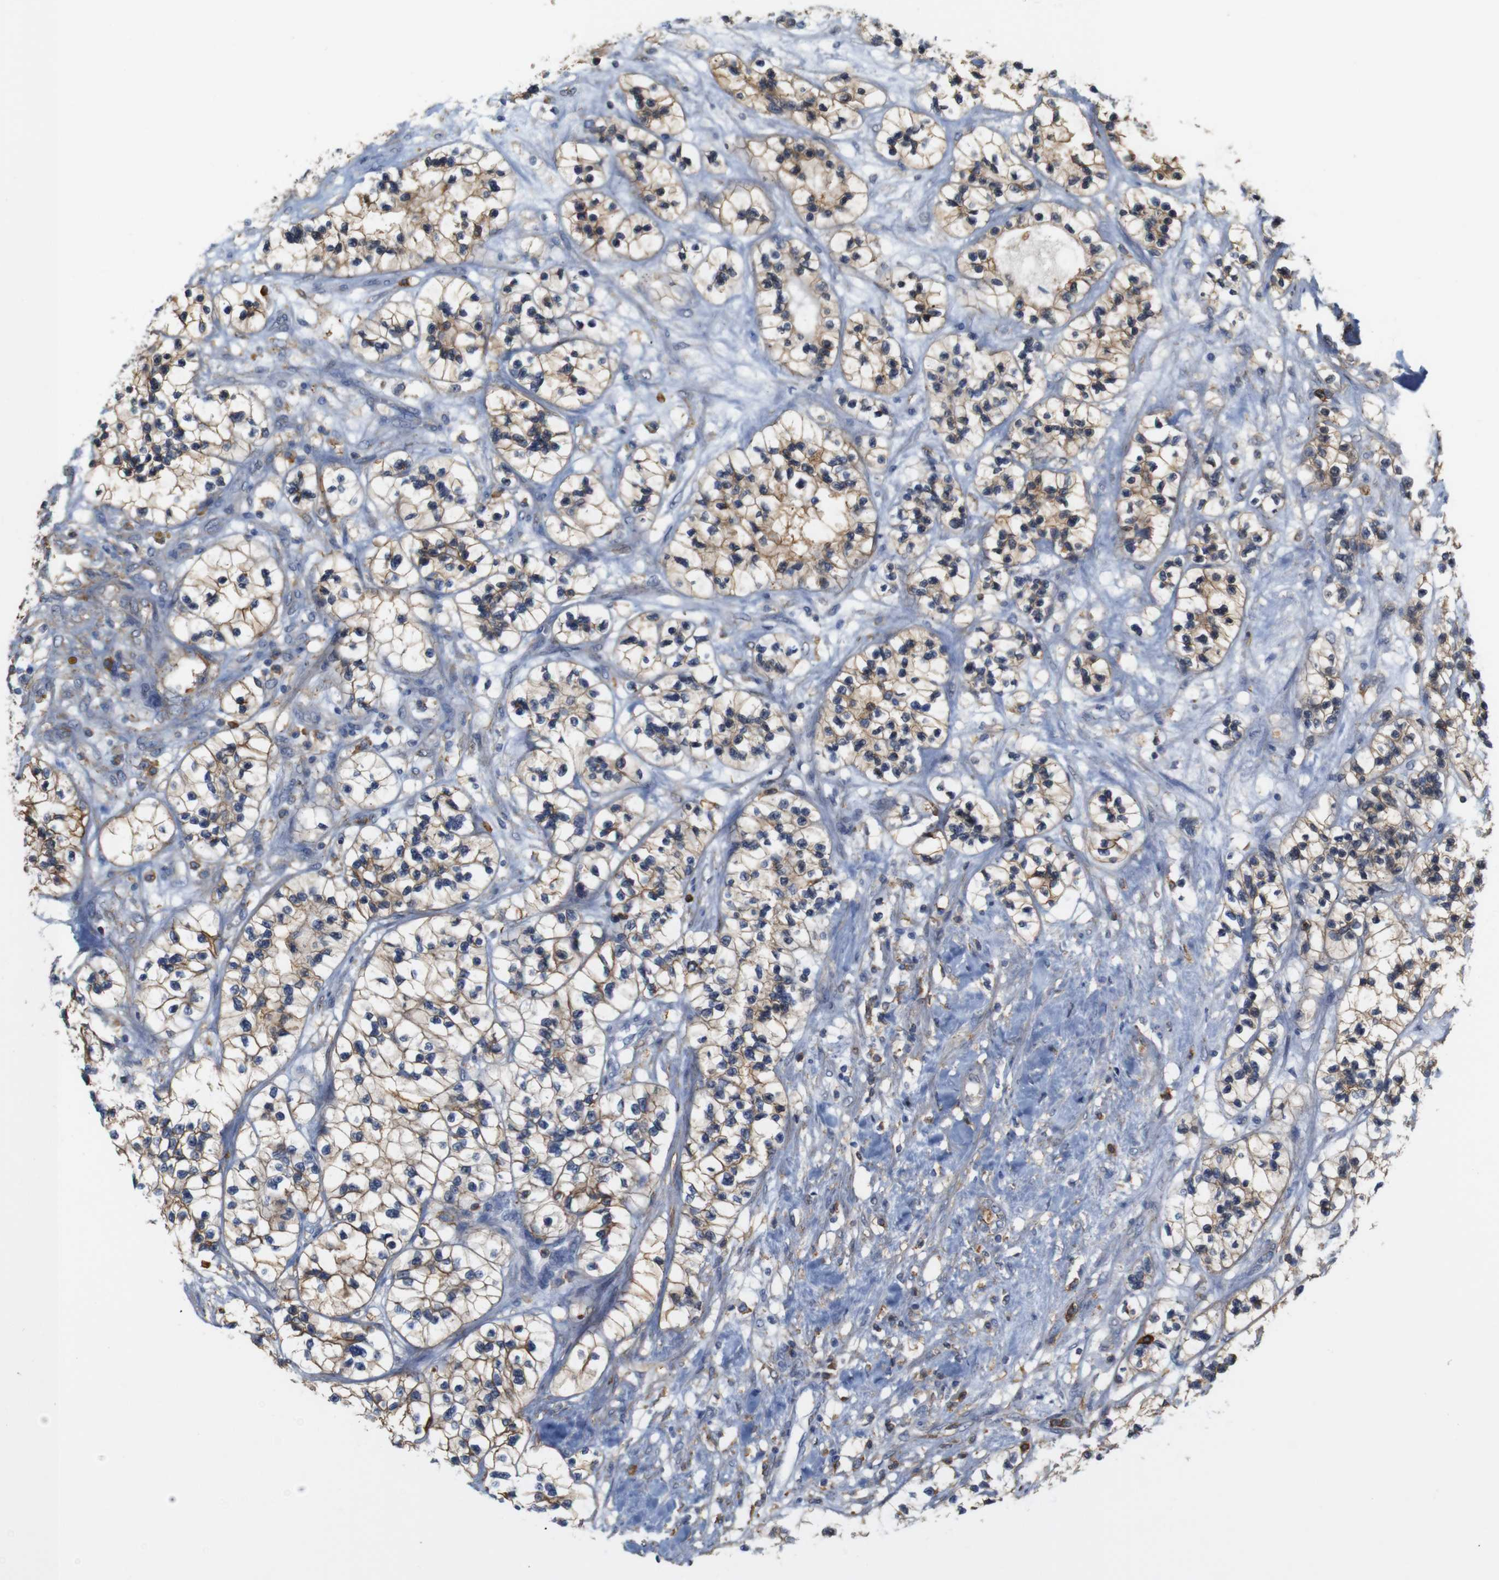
{"staining": {"intensity": "weak", "quantity": ">75%", "location": "cytoplasmic/membranous"}, "tissue": "renal cancer", "cell_type": "Tumor cells", "image_type": "cancer", "snomed": [{"axis": "morphology", "description": "Adenocarcinoma, NOS"}, {"axis": "topography", "description": "Kidney"}], "caption": "Renal cancer (adenocarcinoma) tissue shows weak cytoplasmic/membranous expression in about >75% of tumor cells, visualized by immunohistochemistry.", "gene": "ANXA1", "patient": {"sex": "female", "age": 57}}